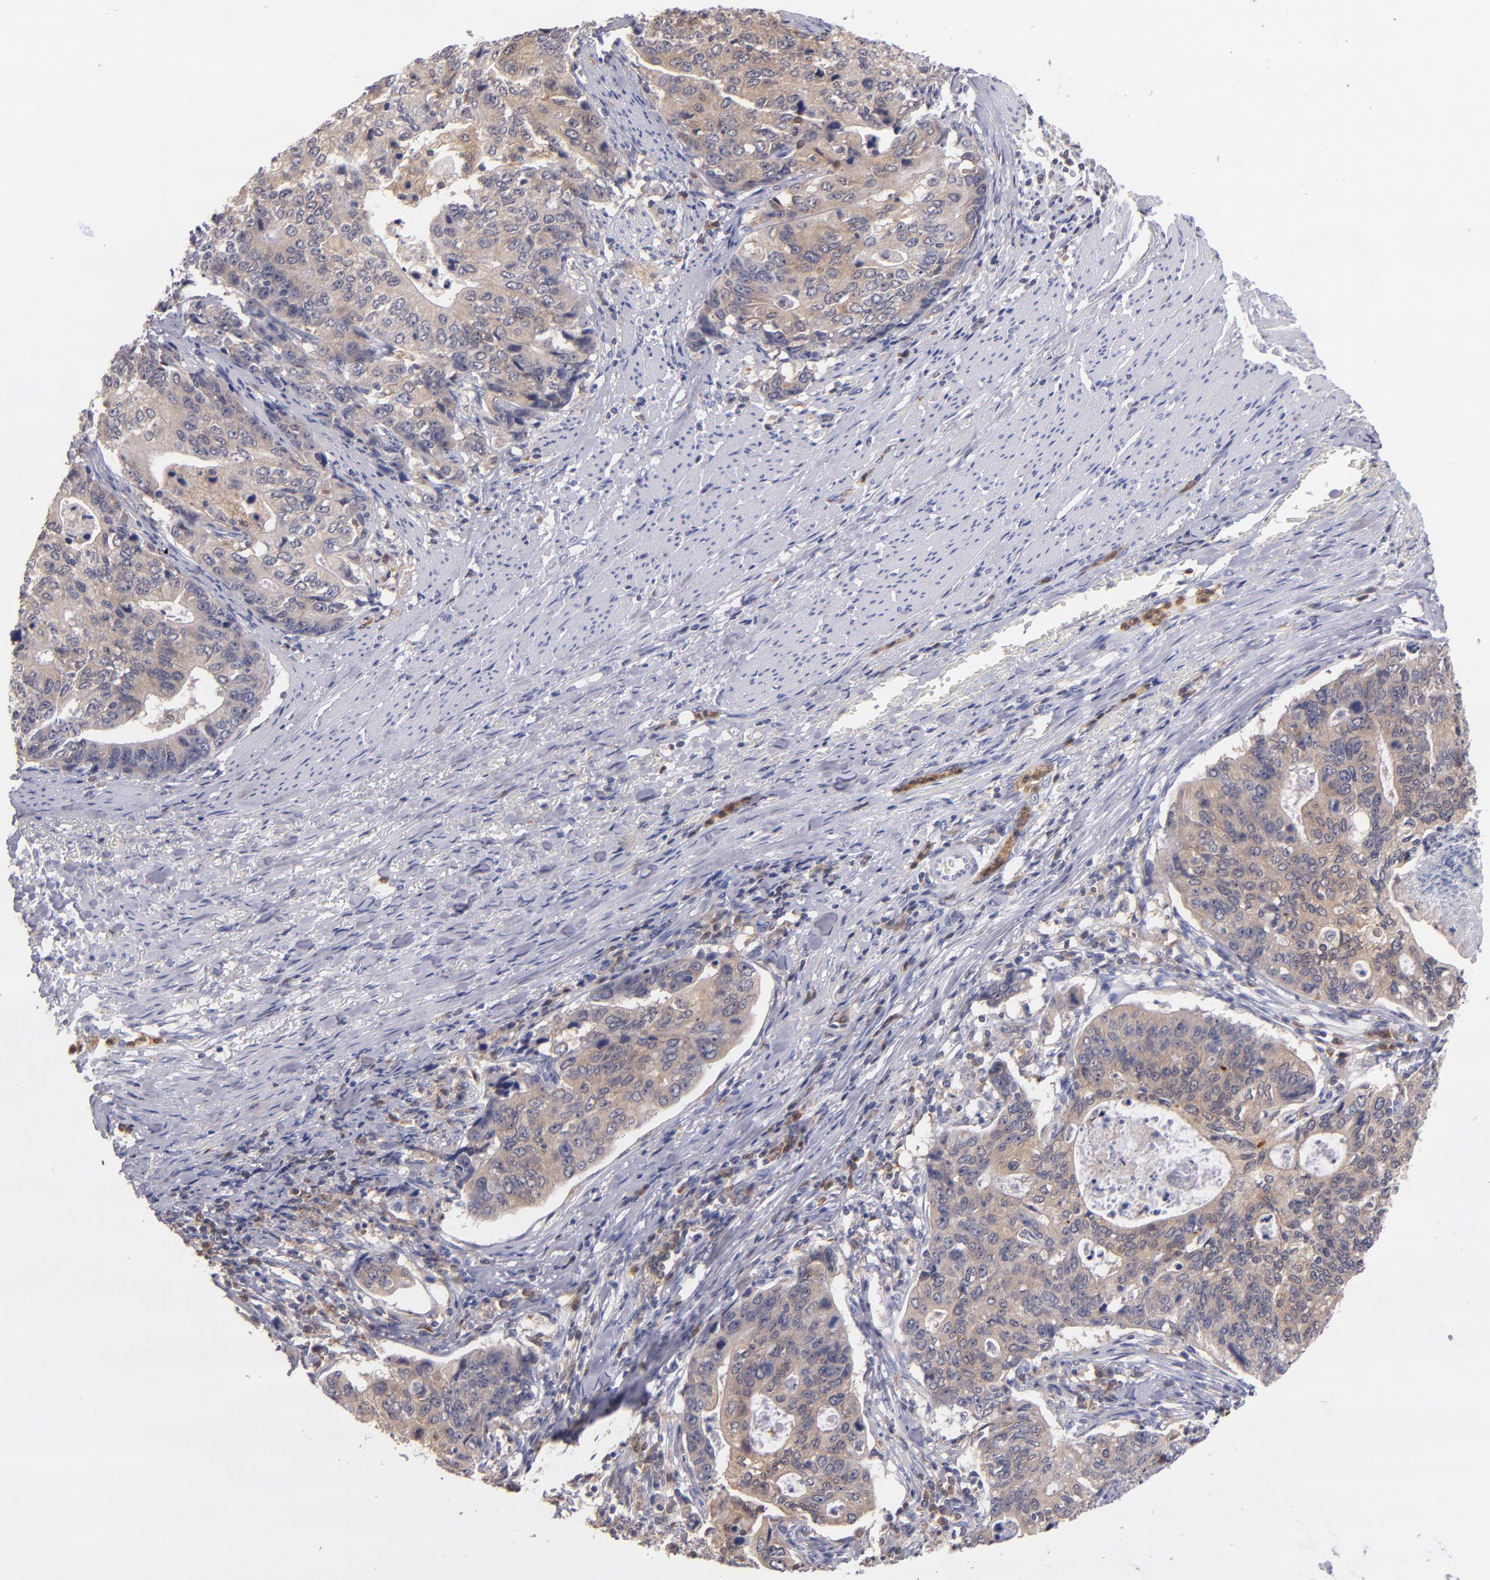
{"staining": {"intensity": "weak", "quantity": "25%-75%", "location": "cytoplasmic/membranous"}, "tissue": "stomach cancer", "cell_type": "Tumor cells", "image_type": "cancer", "snomed": [{"axis": "morphology", "description": "Adenocarcinoma, NOS"}, {"axis": "topography", "description": "Esophagus"}, {"axis": "topography", "description": "Stomach"}], "caption": "This photomicrograph shows immunohistochemistry (IHC) staining of human stomach cancer (adenocarcinoma), with low weak cytoplasmic/membranous staining in about 25%-75% of tumor cells.", "gene": "PRKCD", "patient": {"sex": "male", "age": 74}}